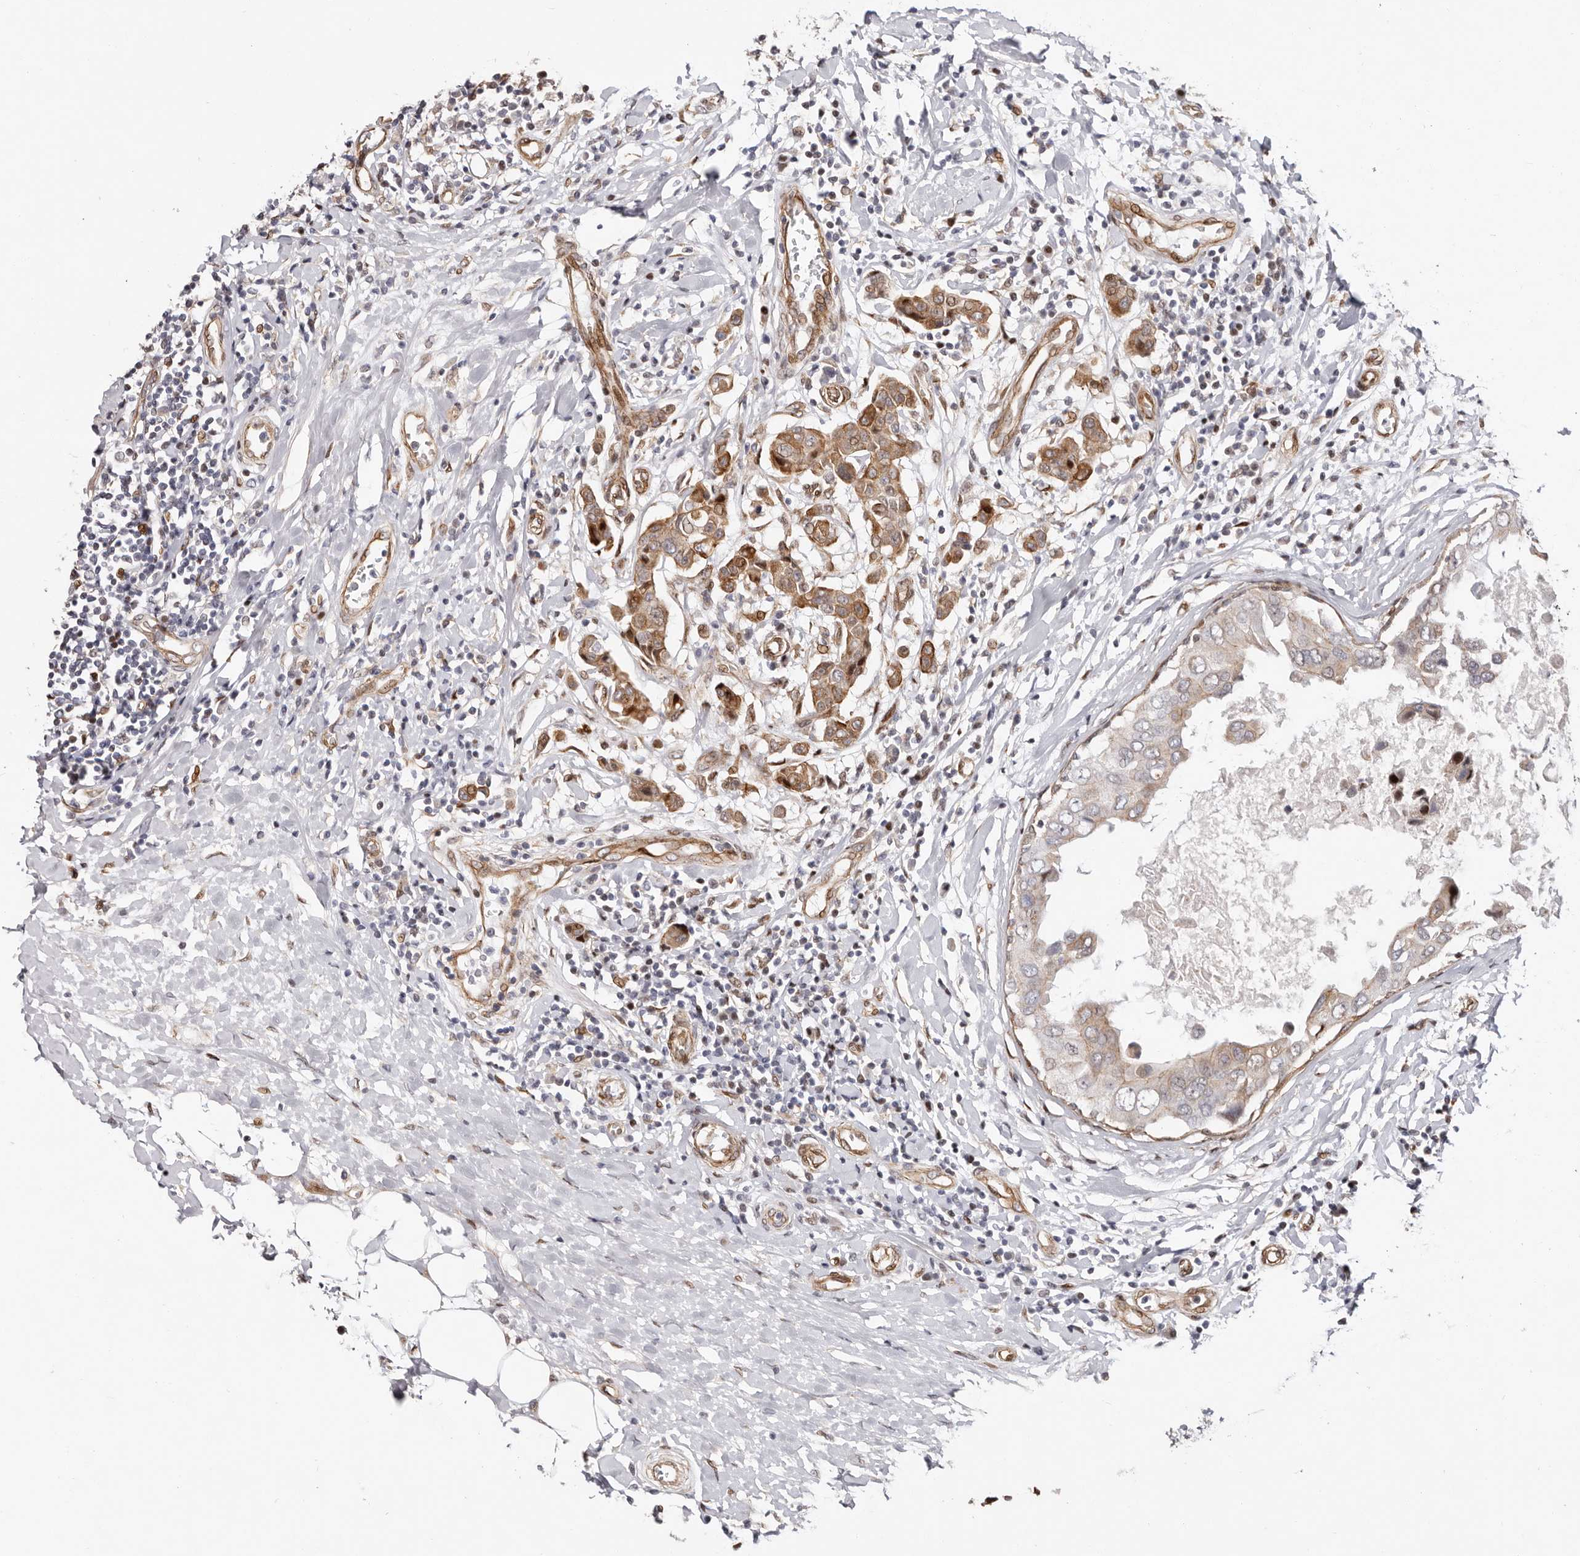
{"staining": {"intensity": "weak", "quantity": ">75%", "location": "cytoplasmic/membranous"}, "tissue": "breast cancer", "cell_type": "Tumor cells", "image_type": "cancer", "snomed": [{"axis": "morphology", "description": "Duct carcinoma"}, {"axis": "topography", "description": "Breast"}], "caption": "Approximately >75% of tumor cells in human breast cancer (intraductal carcinoma) reveal weak cytoplasmic/membranous protein expression as visualized by brown immunohistochemical staining.", "gene": "EPHX3", "patient": {"sex": "female", "age": 27}}